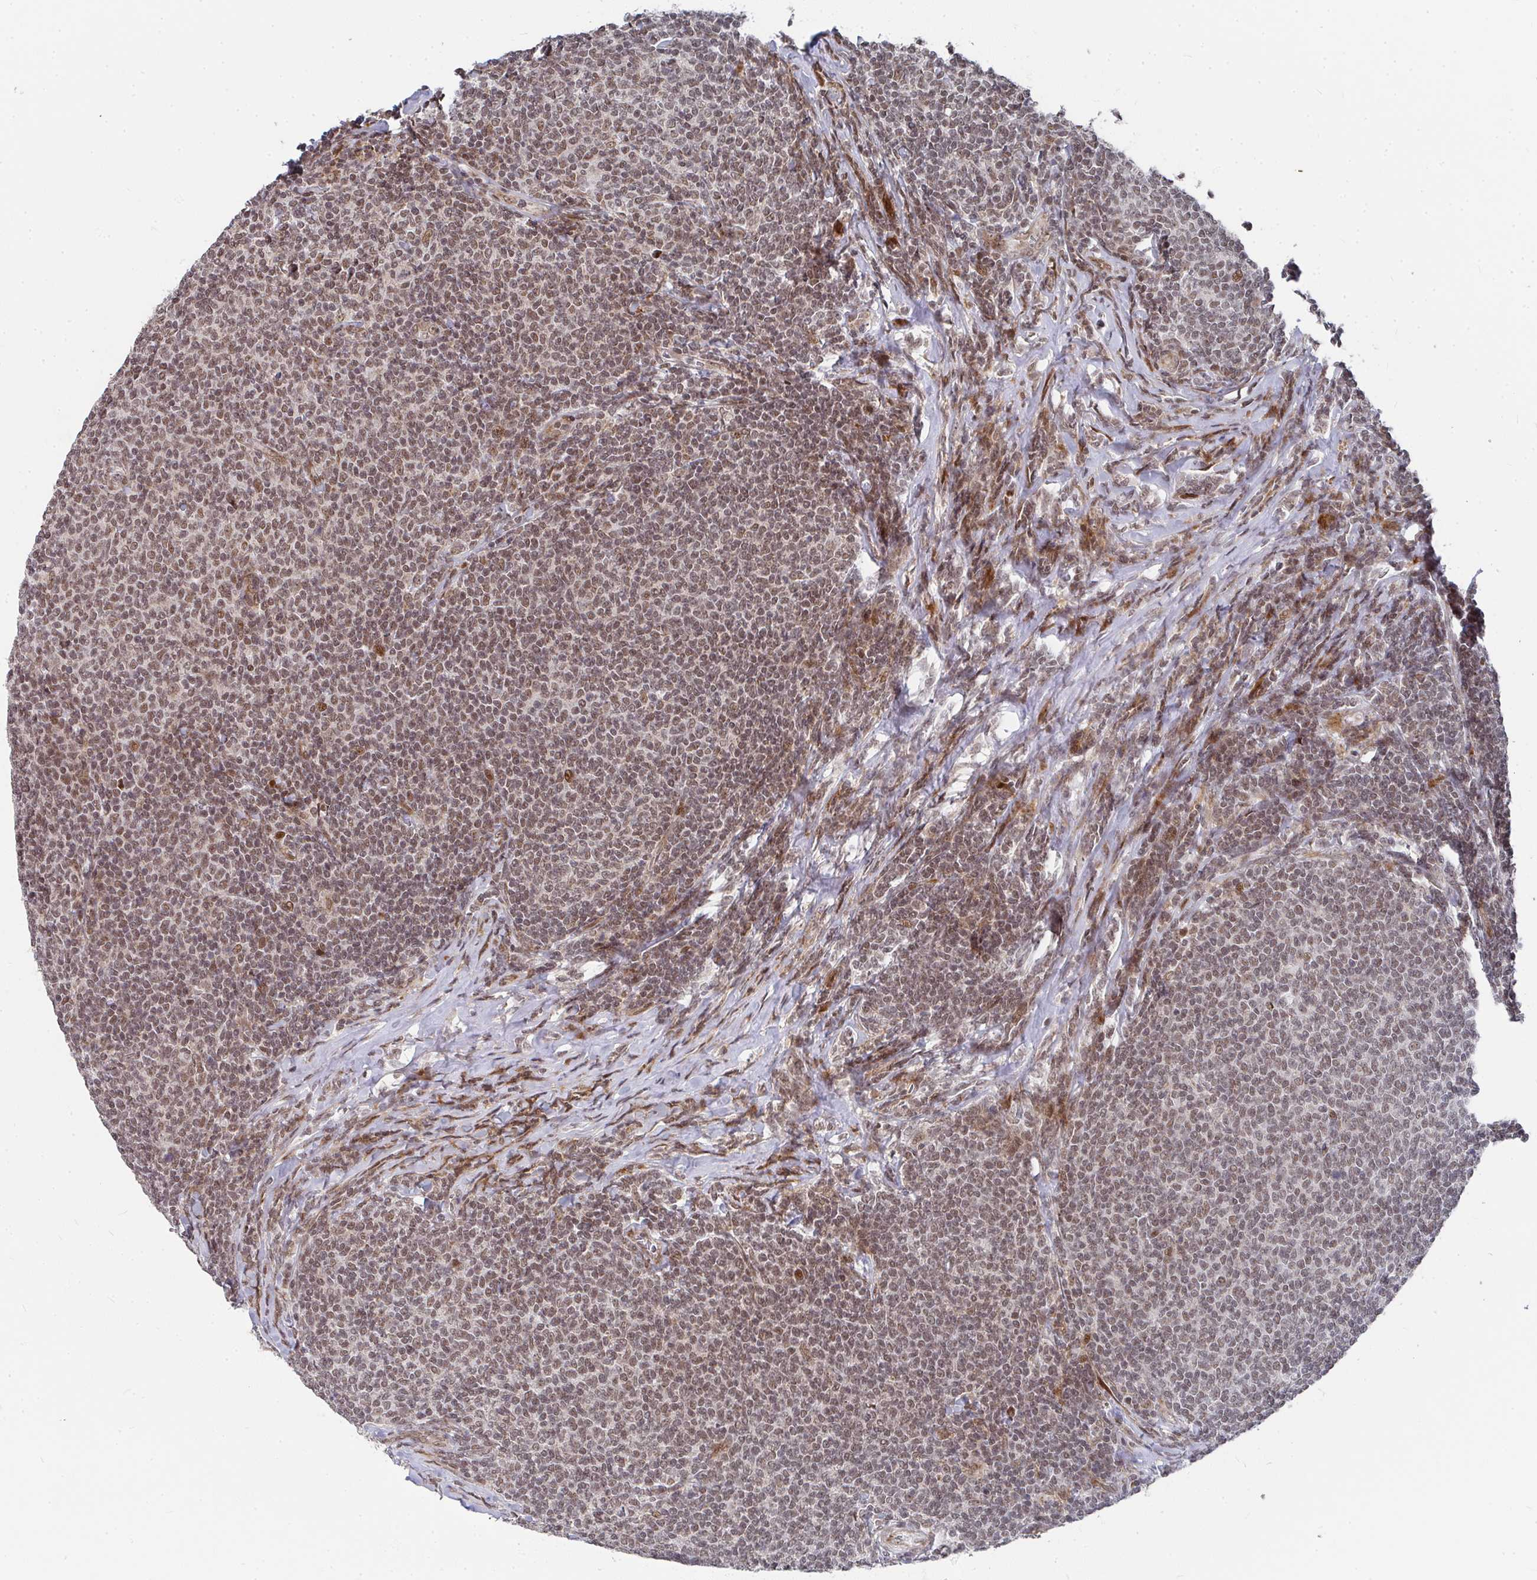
{"staining": {"intensity": "moderate", "quantity": ">75%", "location": "nuclear"}, "tissue": "lymphoma", "cell_type": "Tumor cells", "image_type": "cancer", "snomed": [{"axis": "morphology", "description": "Malignant lymphoma, non-Hodgkin's type, Low grade"}, {"axis": "topography", "description": "Lymph node"}], "caption": "Immunohistochemical staining of human malignant lymphoma, non-Hodgkin's type (low-grade) shows medium levels of moderate nuclear expression in approximately >75% of tumor cells.", "gene": "RBBP5", "patient": {"sex": "male", "age": 52}}